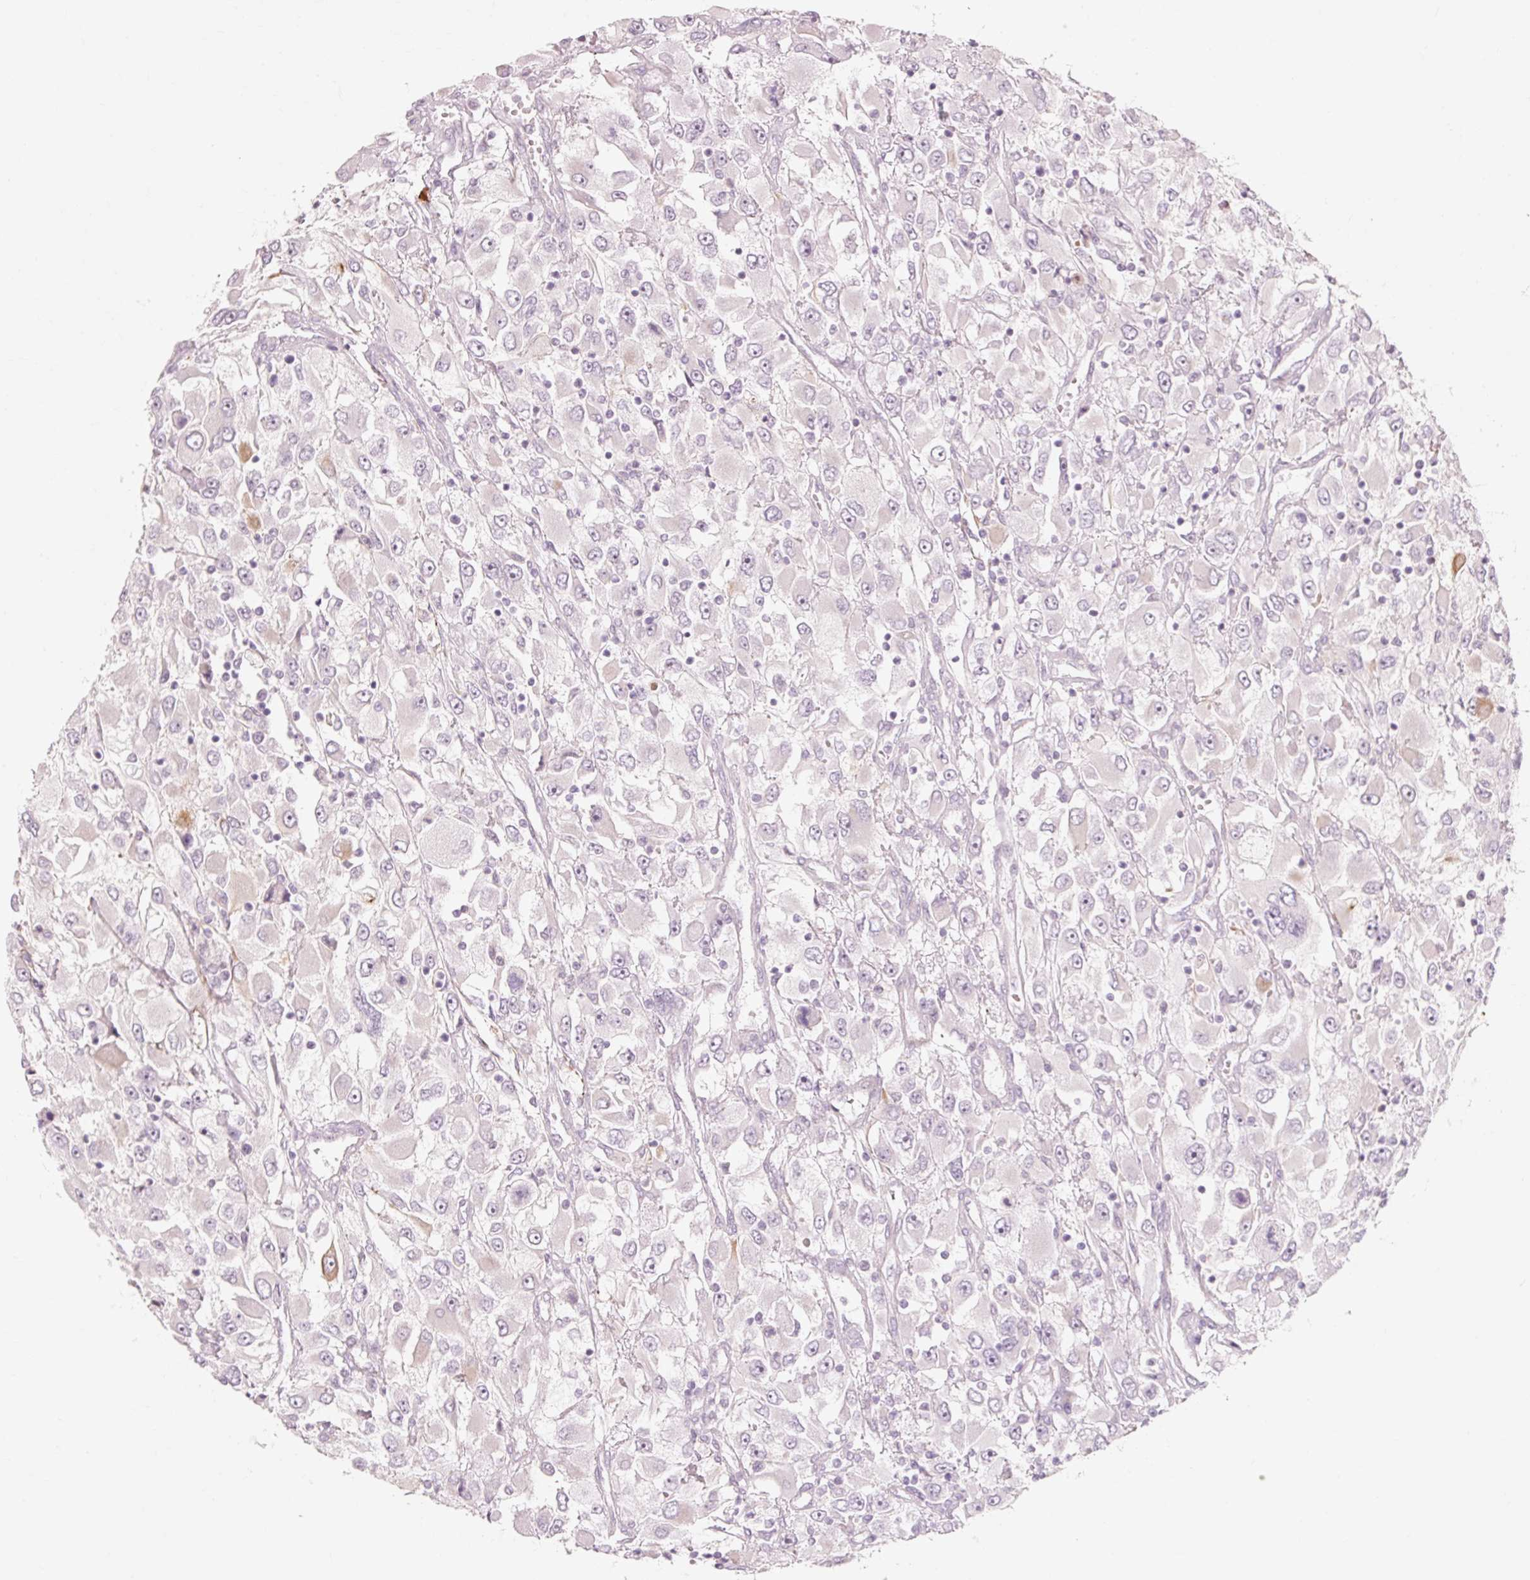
{"staining": {"intensity": "negative", "quantity": "none", "location": "none"}, "tissue": "renal cancer", "cell_type": "Tumor cells", "image_type": "cancer", "snomed": [{"axis": "morphology", "description": "Adenocarcinoma, NOS"}, {"axis": "topography", "description": "Kidney"}], "caption": "Tumor cells show no significant expression in renal cancer. (DAB IHC, high magnification).", "gene": "TRIM73", "patient": {"sex": "female", "age": 52}}